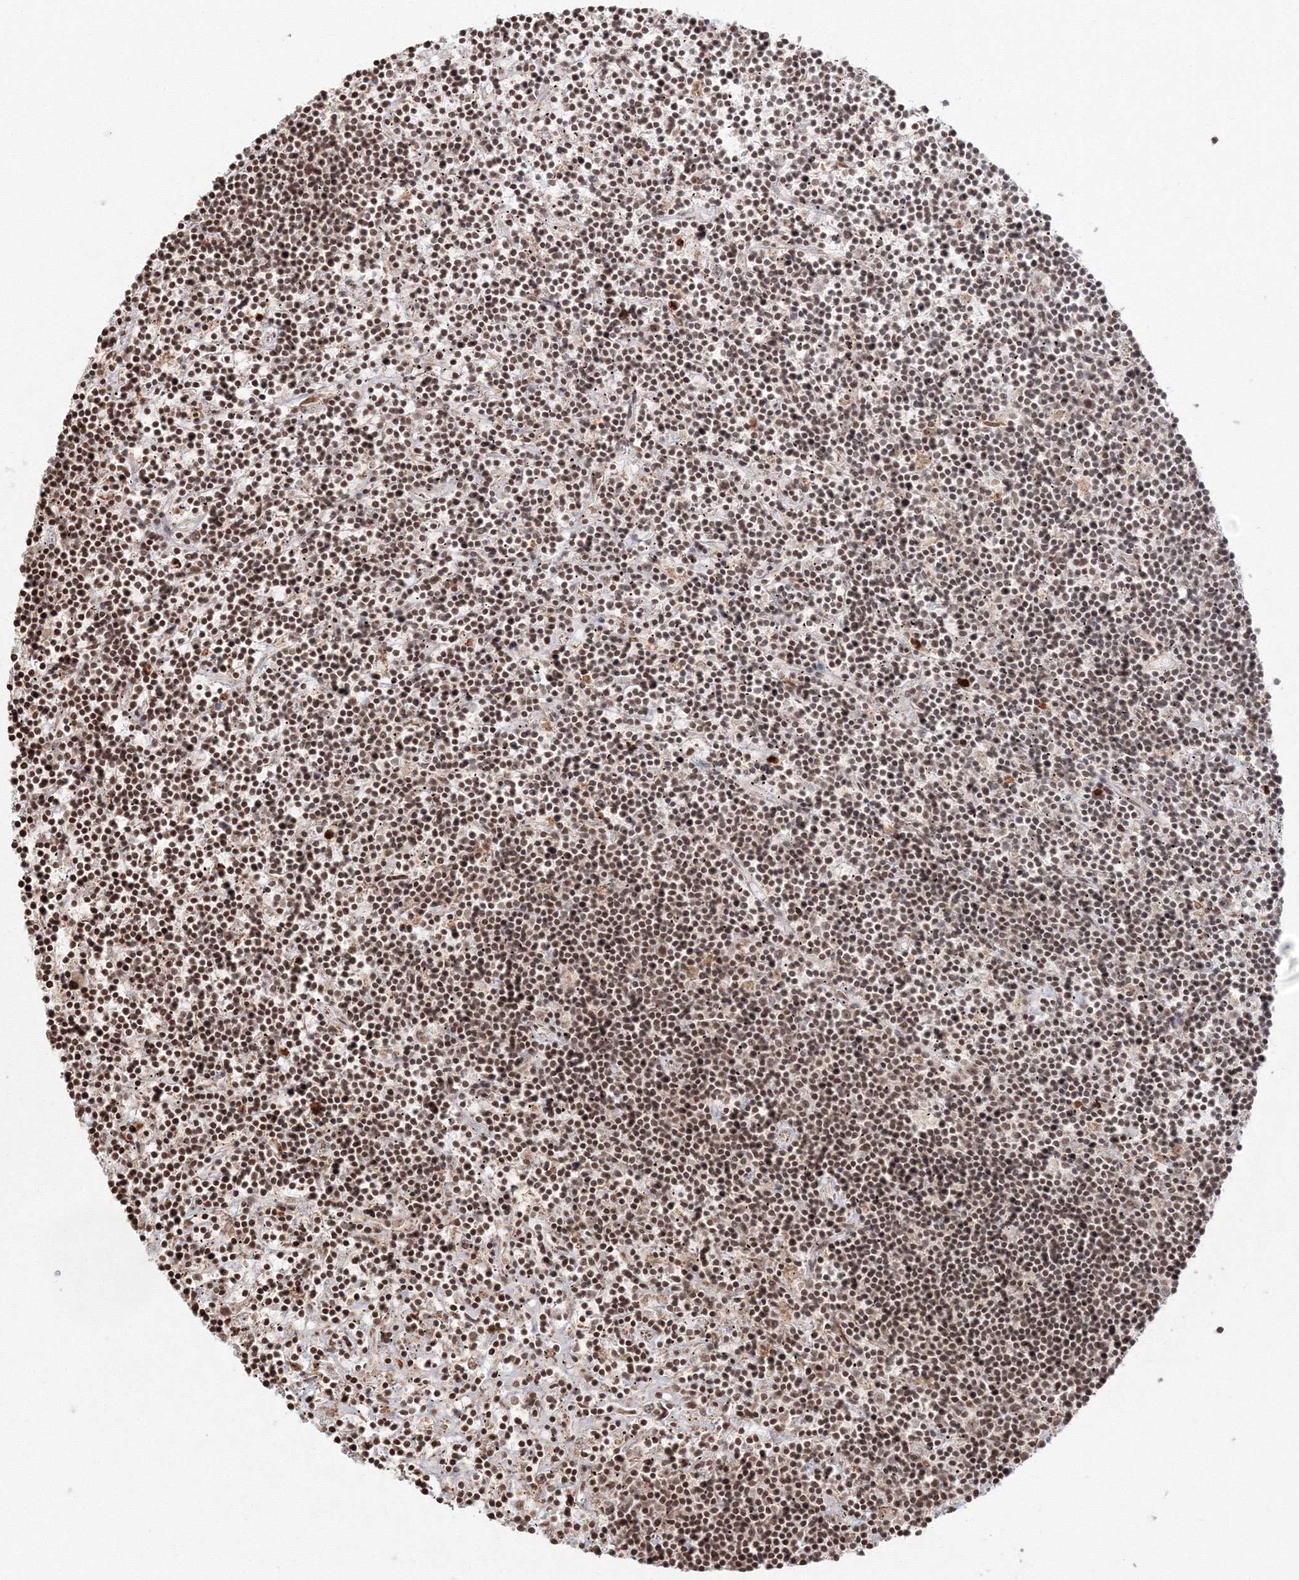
{"staining": {"intensity": "moderate", "quantity": ">75%", "location": "nuclear"}, "tissue": "lymphoma", "cell_type": "Tumor cells", "image_type": "cancer", "snomed": [{"axis": "morphology", "description": "Malignant lymphoma, non-Hodgkin's type, Low grade"}, {"axis": "topography", "description": "Spleen"}], "caption": "Immunohistochemical staining of human lymphoma displays moderate nuclear protein expression in approximately >75% of tumor cells. The protein of interest is stained brown, and the nuclei are stained in blue (DAB (3,3'-diaminobenzidine) IHC with brightfield microscopy, high magnification).", "gene": "KIF20A", "patient": {"sex": "male", "age": 76}}